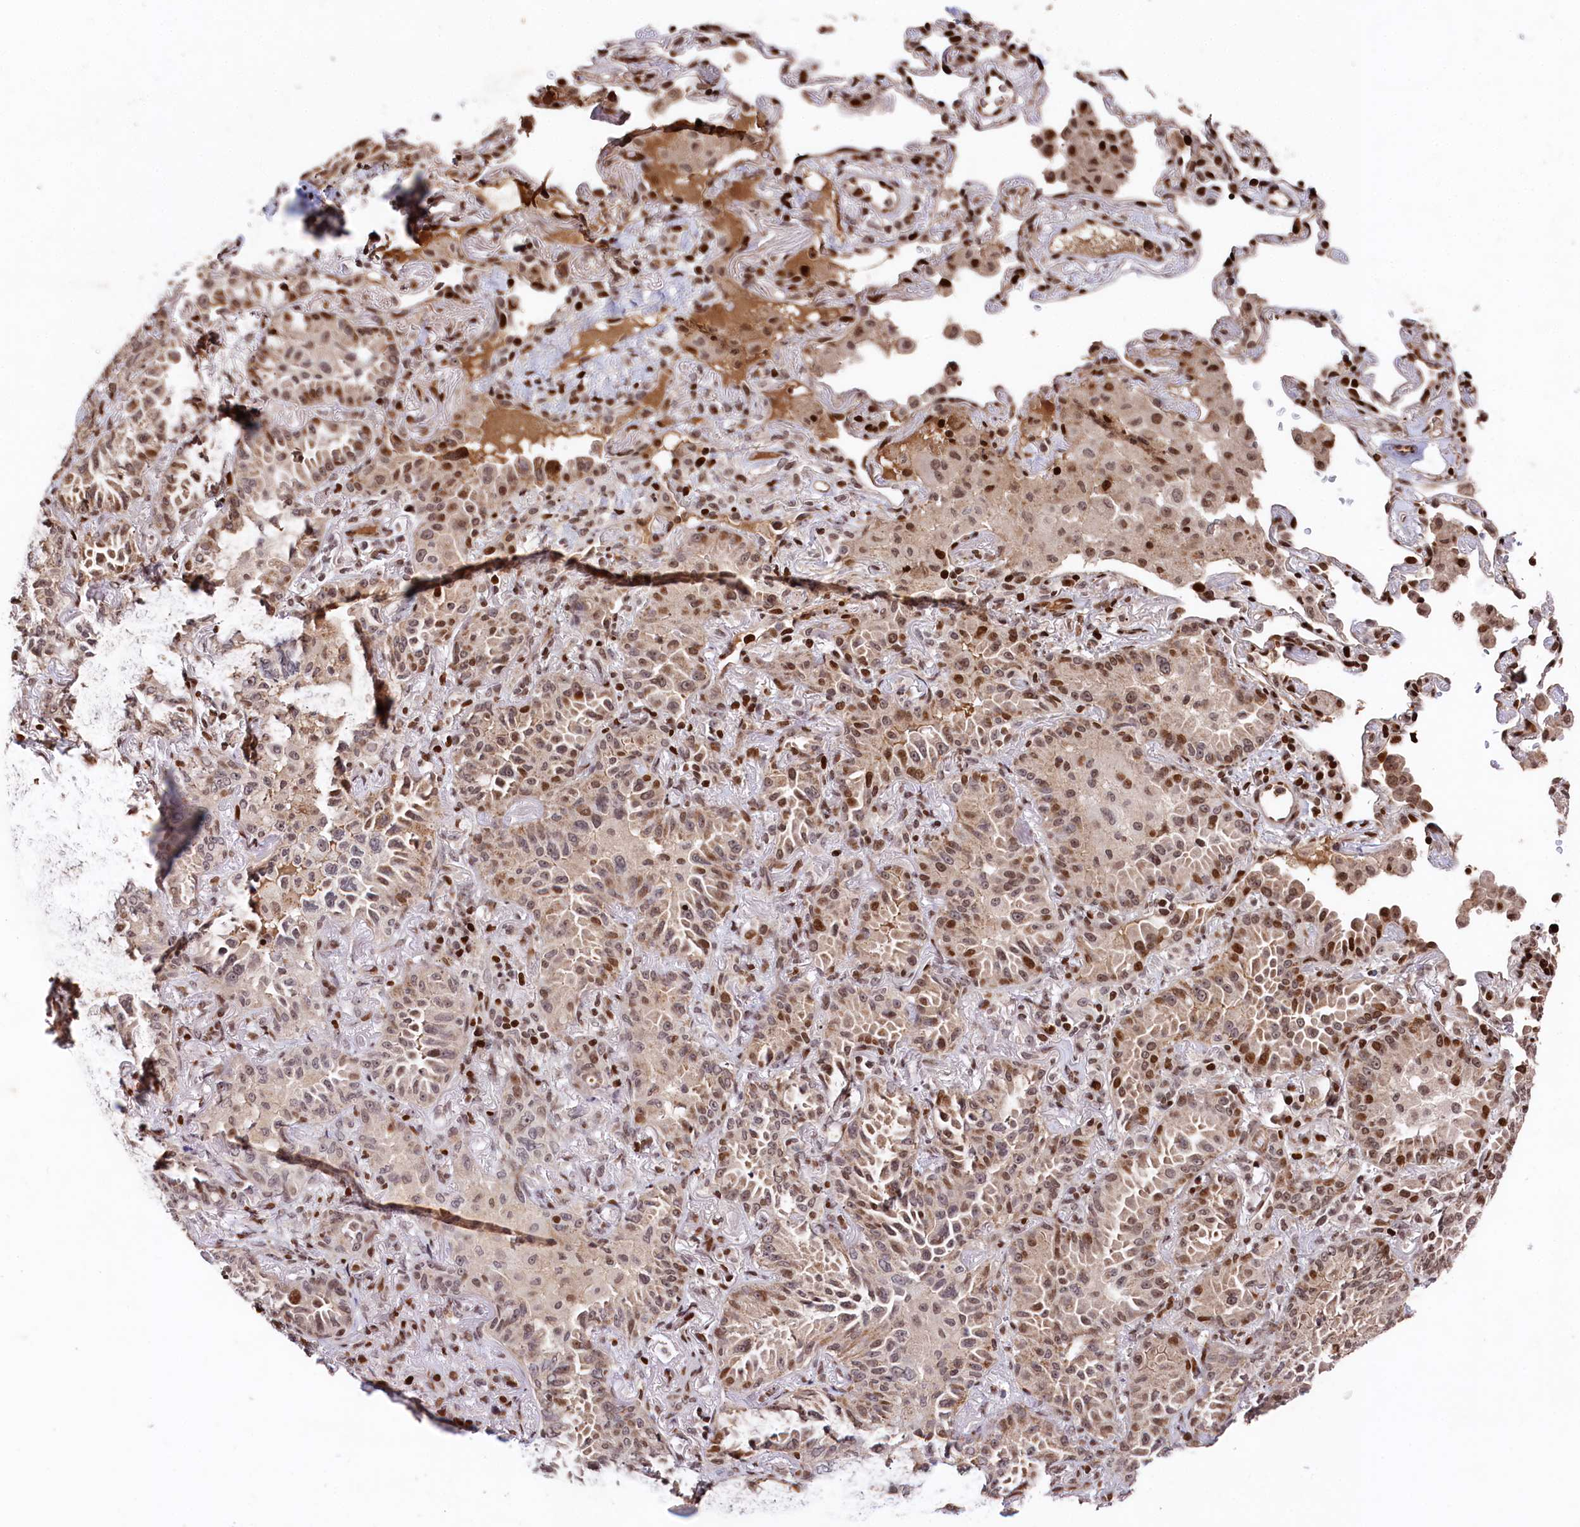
{"staining": {"intensity": "moderate", "quantity": "<25%", "location": "cytoplasmic/membranous,nuclear"}, "tissue": "lung cancer", "cell_type": "Tumor cells", "image_type": "cancer", "snomed": [{"axis": "morphology", "description": "Adenocarcinoma, NOS"}, {"axis": "topography", "description": "Lung"}], "caption": "Immunohistochemical staining of lung cancer (adenocarcinoma) demonstrates low levels of moderate cytoplasmic/membranous and nuclear protein staining in about <25% of tumor cells. Nuclei are stained in blue.", "gene": "MCF2L2", "patient": {"sex": "female", "age": 69}}